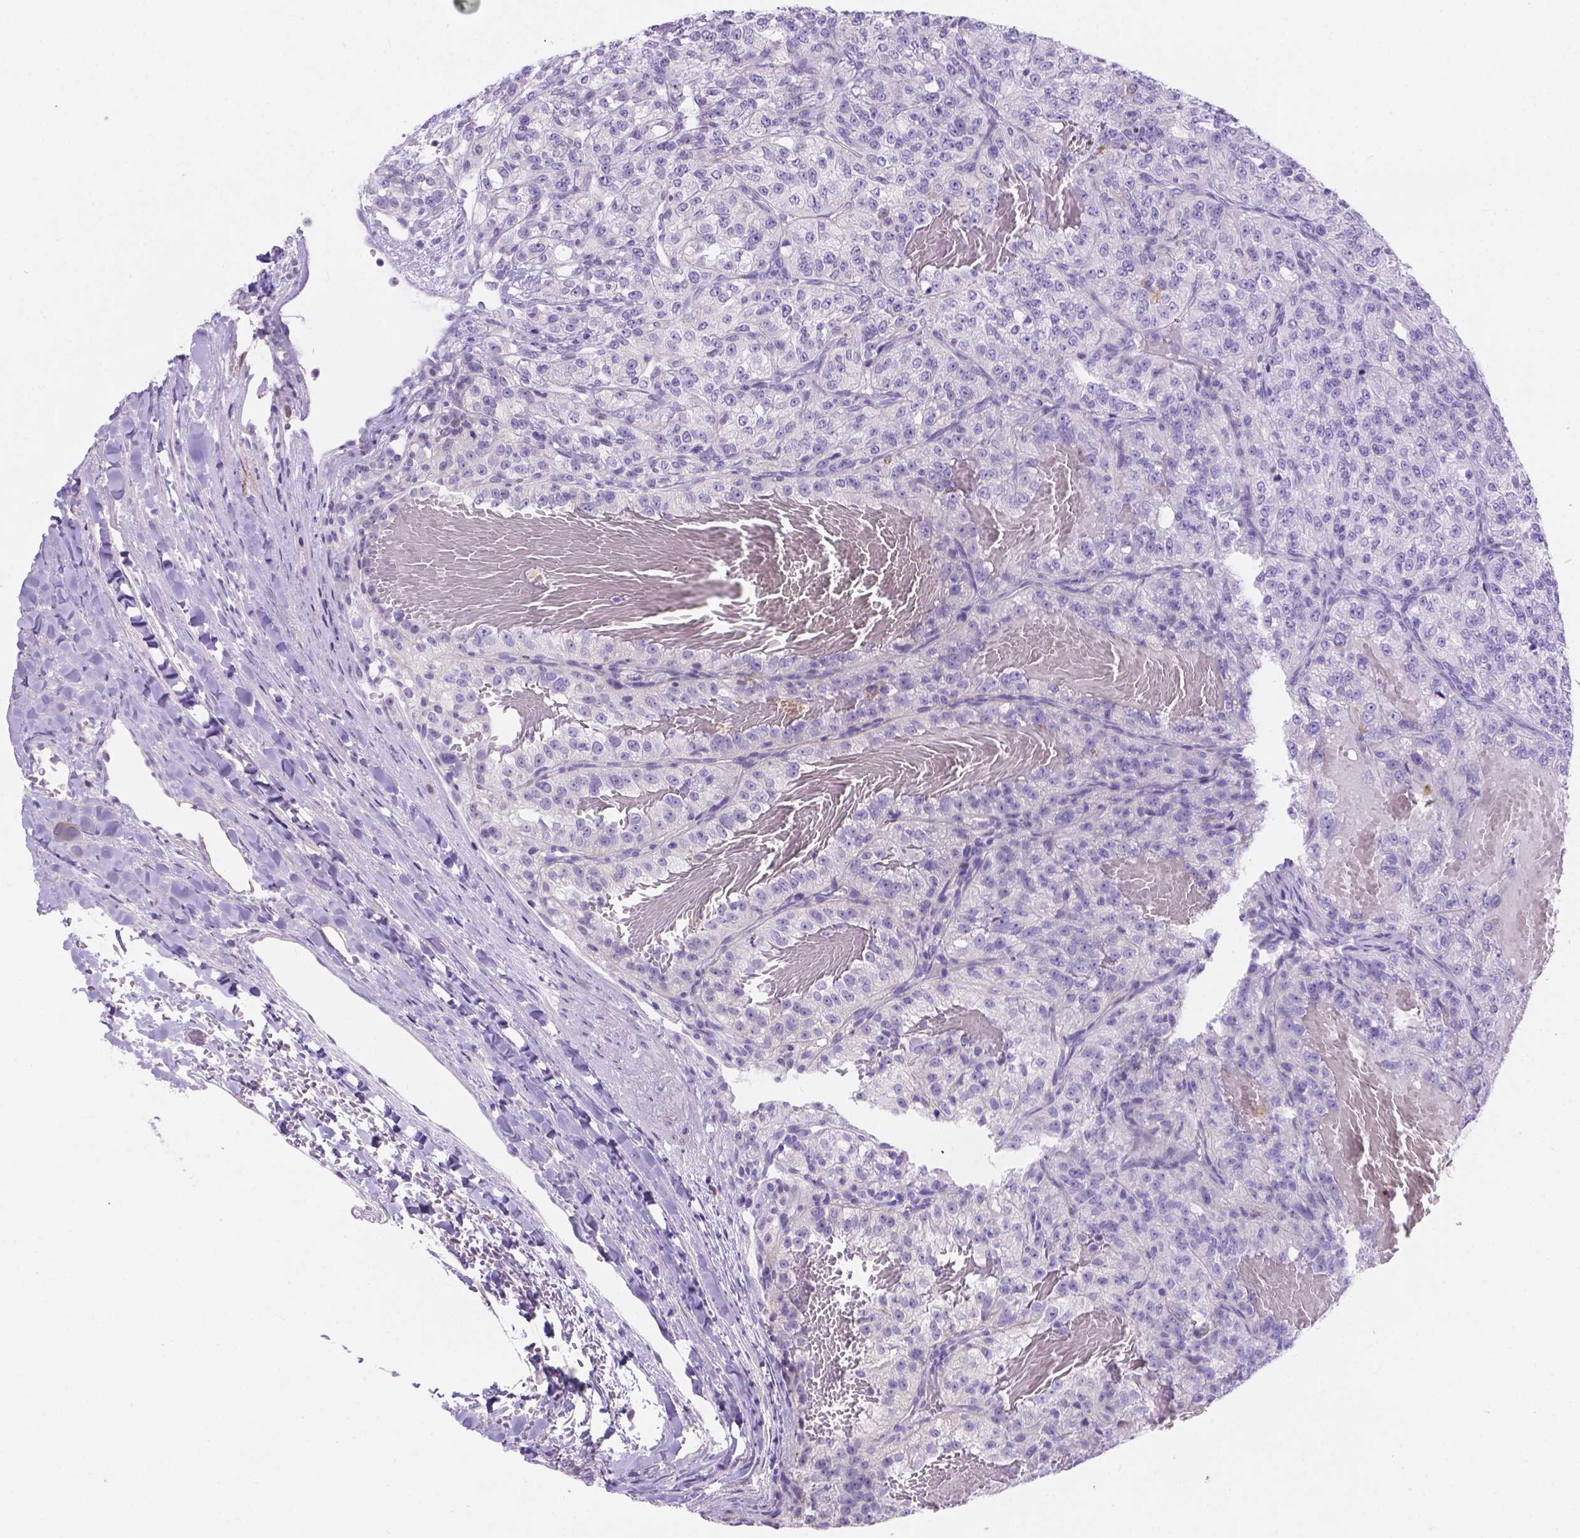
{"staining": {"intensity": "negative", "quantity": "none", "location": "none"}, "tissue": "renal cancer", "cell_type": "Tumor cells", "image_type": "cancer", "snomed": [{"axis": "morphology", "description": "Adenocarcinoma, NOS"}, {"axis": "topography", "description": "Kidney"}], "caption": "IHC histopathology image of human renal cancer (adenocarcinoma) stained for a protein (brown), which shows no expression in tumor cells.", "gene": "DMWD", "patient": {"sex": "female", "age": 63}}